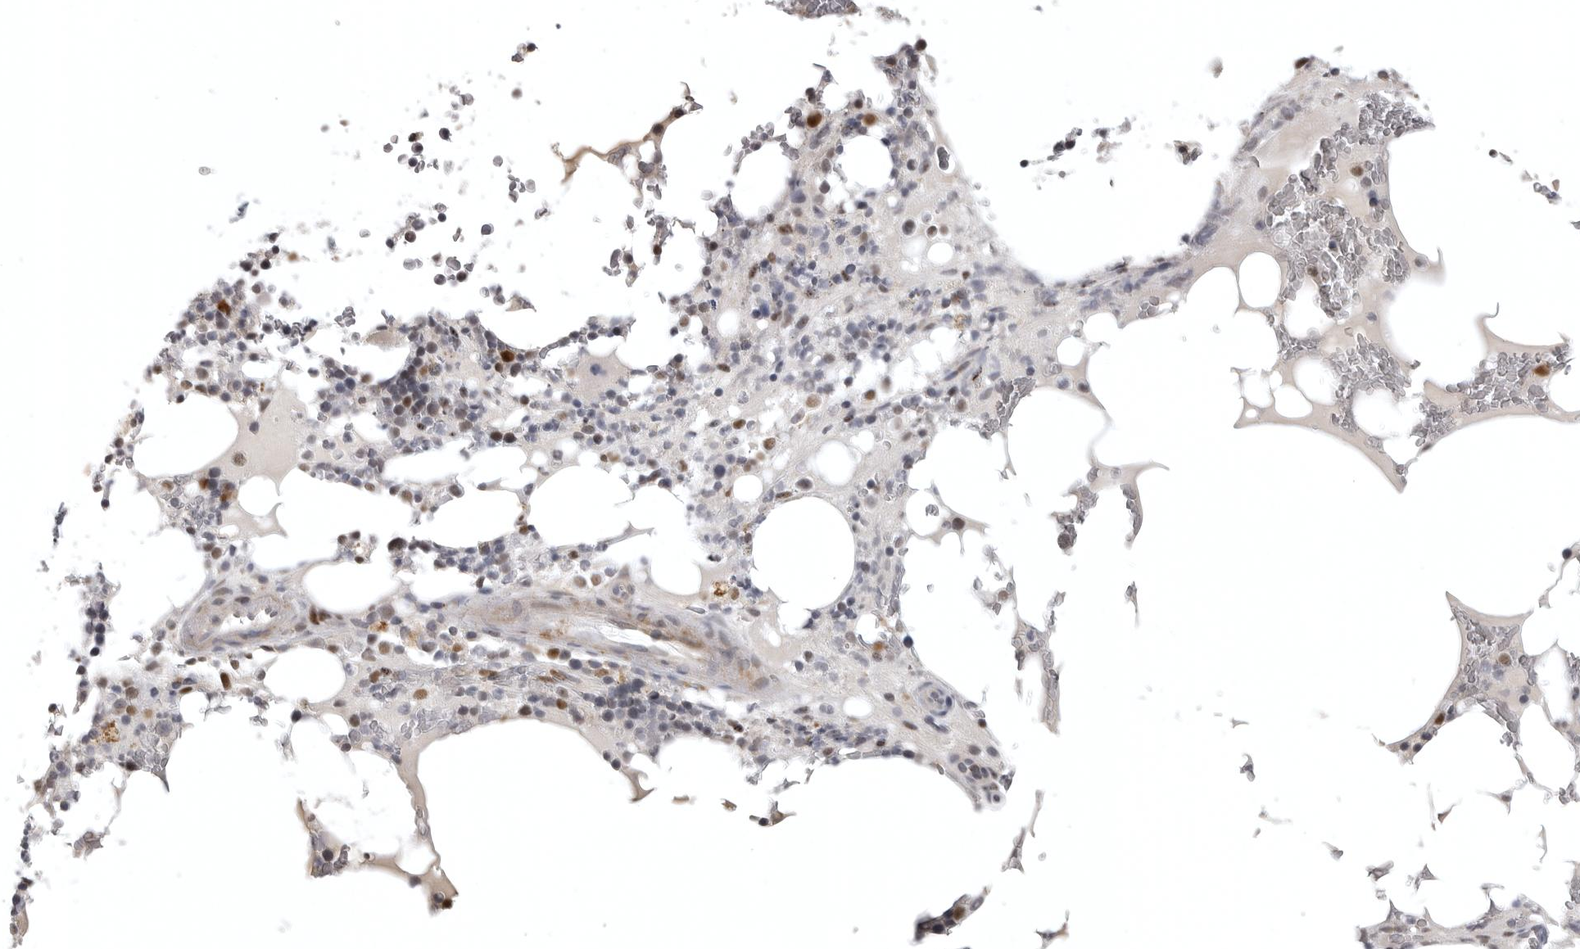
{"staining": {"intensity": "moderate", "quantity": "<25%", "location": "nuclear"}, "tissue": "bone marrow", "cell_type": "Hematopoietic cells", "image_type": "normal", "snomed": [{"axis": "morphology", "description": "Normal tissue, NOS"}, {"axis": "topography", "description": "Bone marrow"}], "caption": "Moderate nuclear positivity for a protein is identified in about <25% of hematopoietic cells of normal bone marrow using IHC.", "gene": "POLE2", "patient": {"sex": "male", "age": 58}}